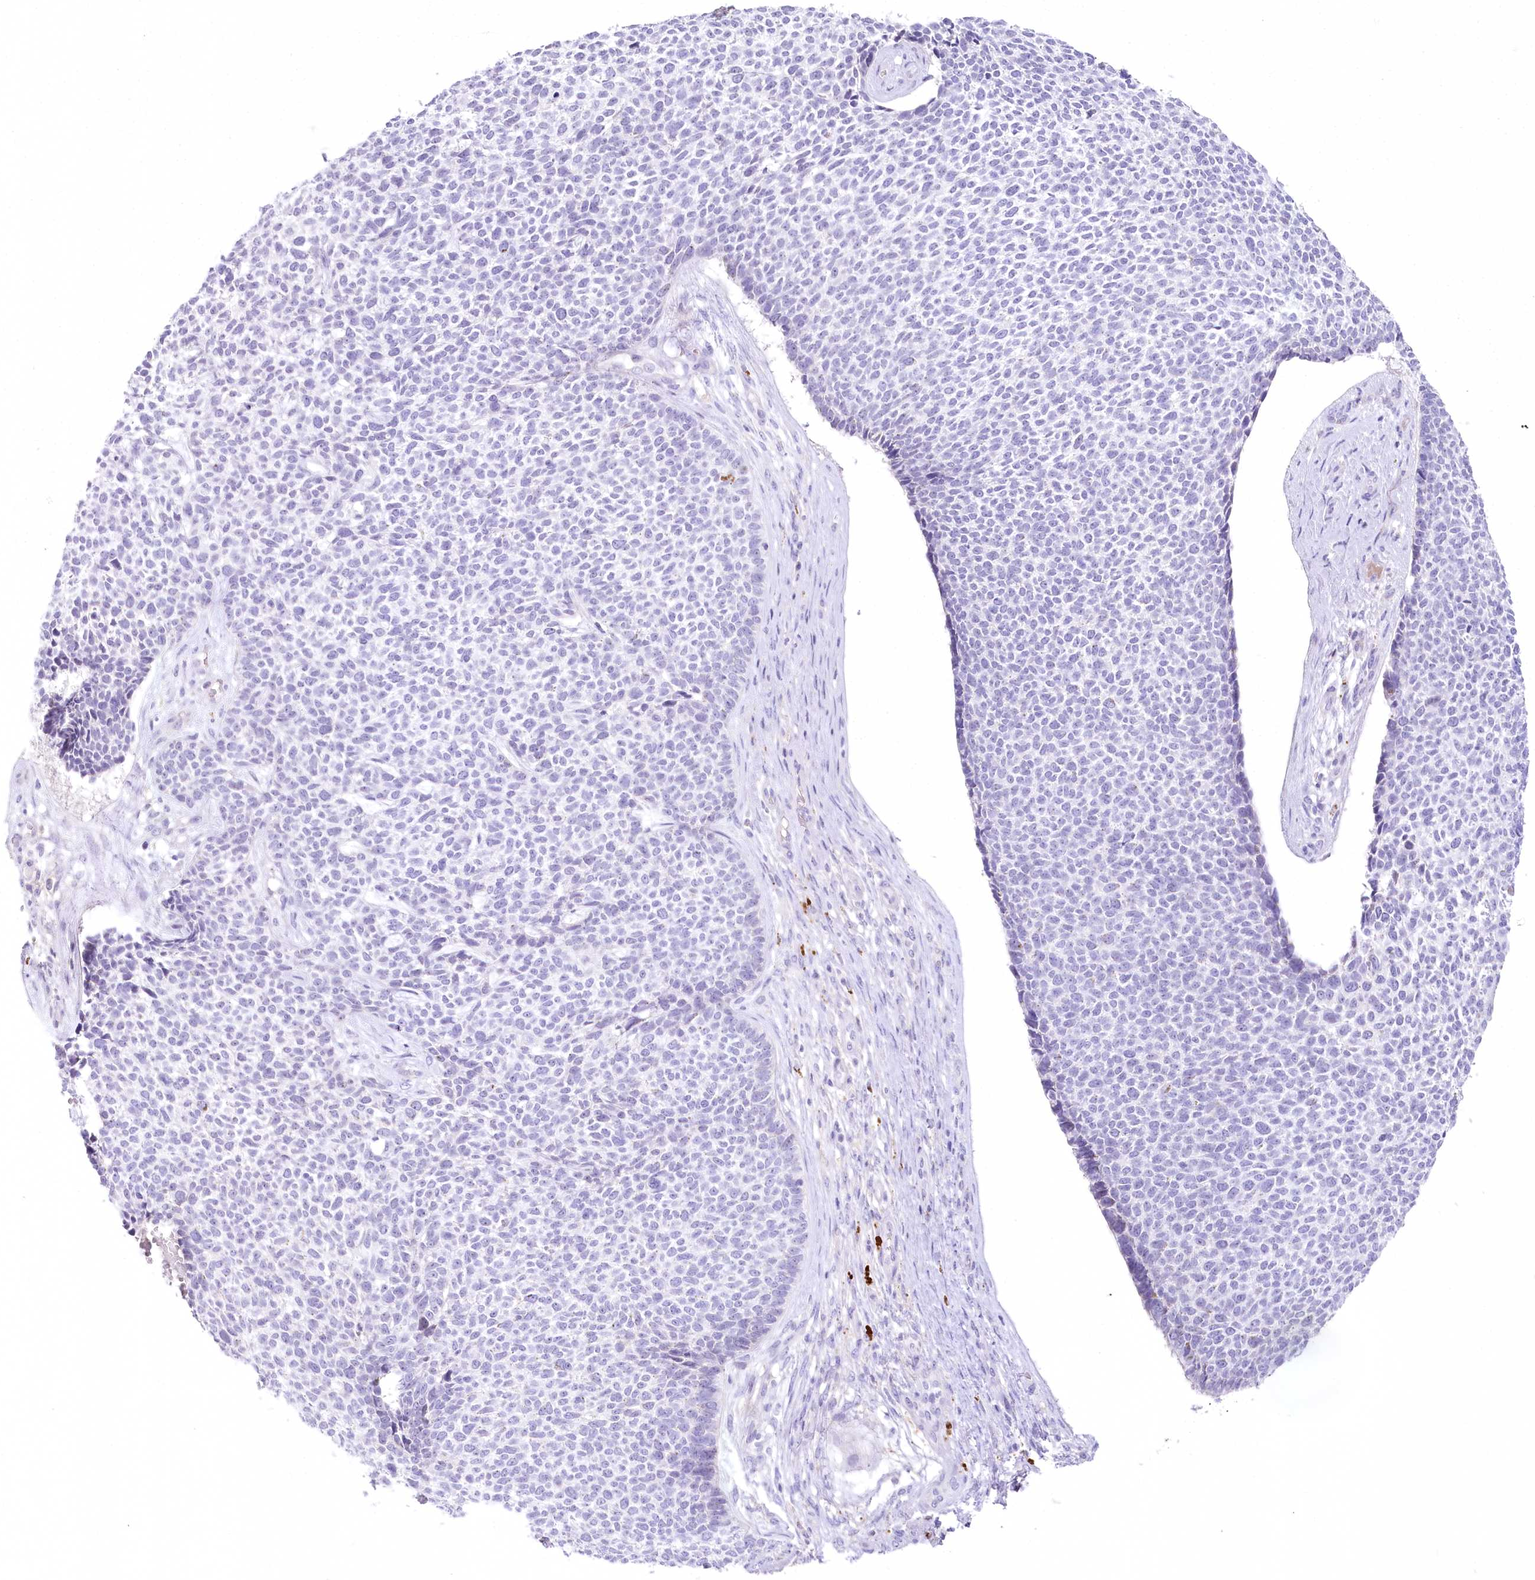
{"staining": {"intensity": "negative", "quantity": "none", "location": "none"}, "tissue": "skin cancer", "cell_type": "Tumor cells", "image_type": "cancer", "snomed": [{"axis": "morphology", "description": "Basal cell carcinoma"}, {"axis": "topography", "description": "Skin"}], "caption": "Tumor cells are negative for protein expression in human skin cancer.", "gene": "MYOZ1", "patient": {"sex": "female", "age": 84}}